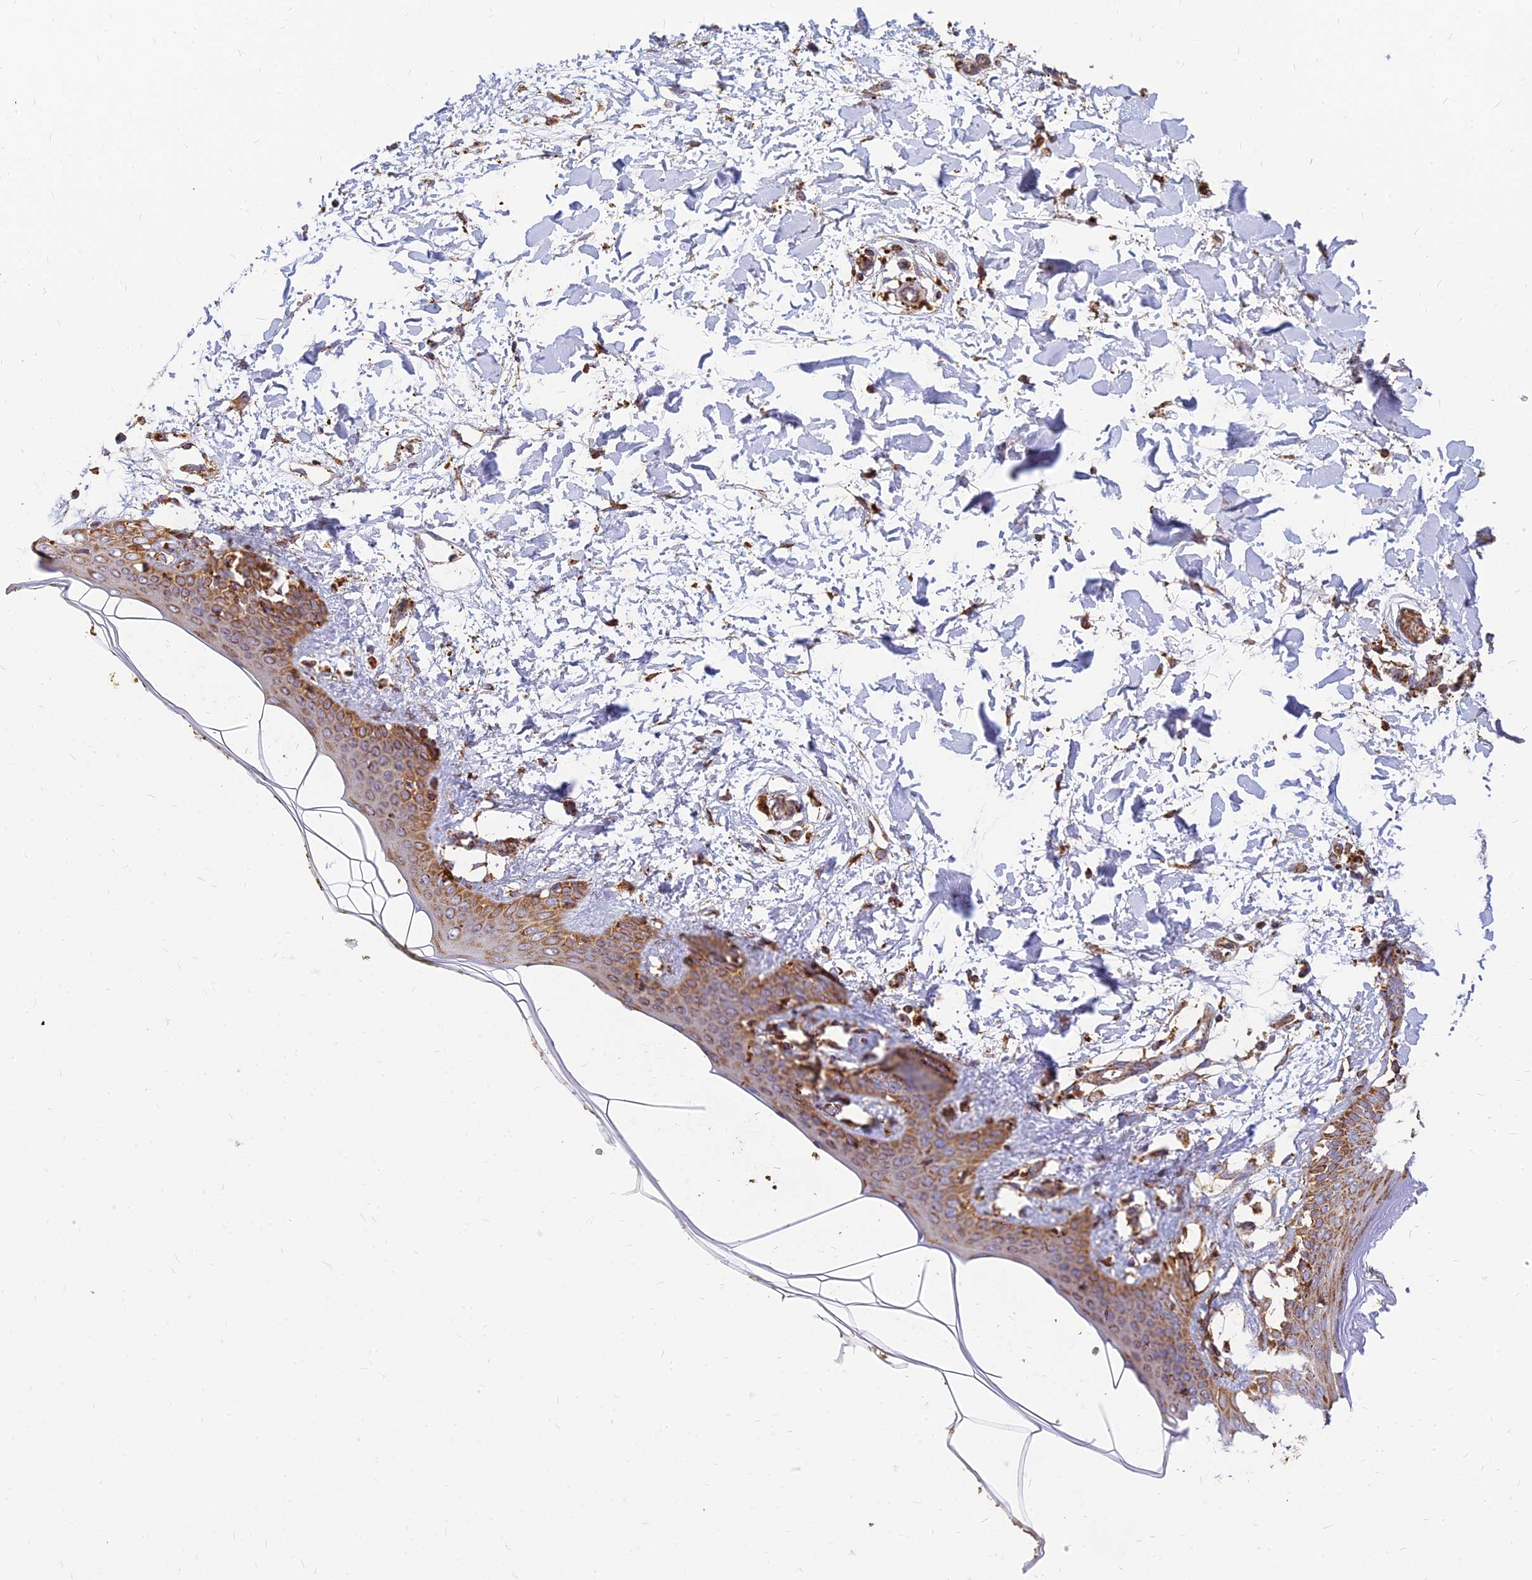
{"staining": {"intensity": "strong", "quantity": ">75%", "location": "cytoplasmic/membranous"}, "tissue": "skin", "cell_type": "Fibroblasts", "image_type": "normal", "snomed": [{"axis": "morphology", "description": "Normal tissue, NOS"}, {"axis": "topography", "description": "Skin"}], "caption": "IHC (DAB) staining of benign human skin shows strong cytoplasmic/membranous protein staining in approximately >75% of fibroblasts. The protein of interest is shown in brown color, while the nuclei are stained blue.", "gene": "THUMPD2", "patient": {"sex": "female", "age": 34}}